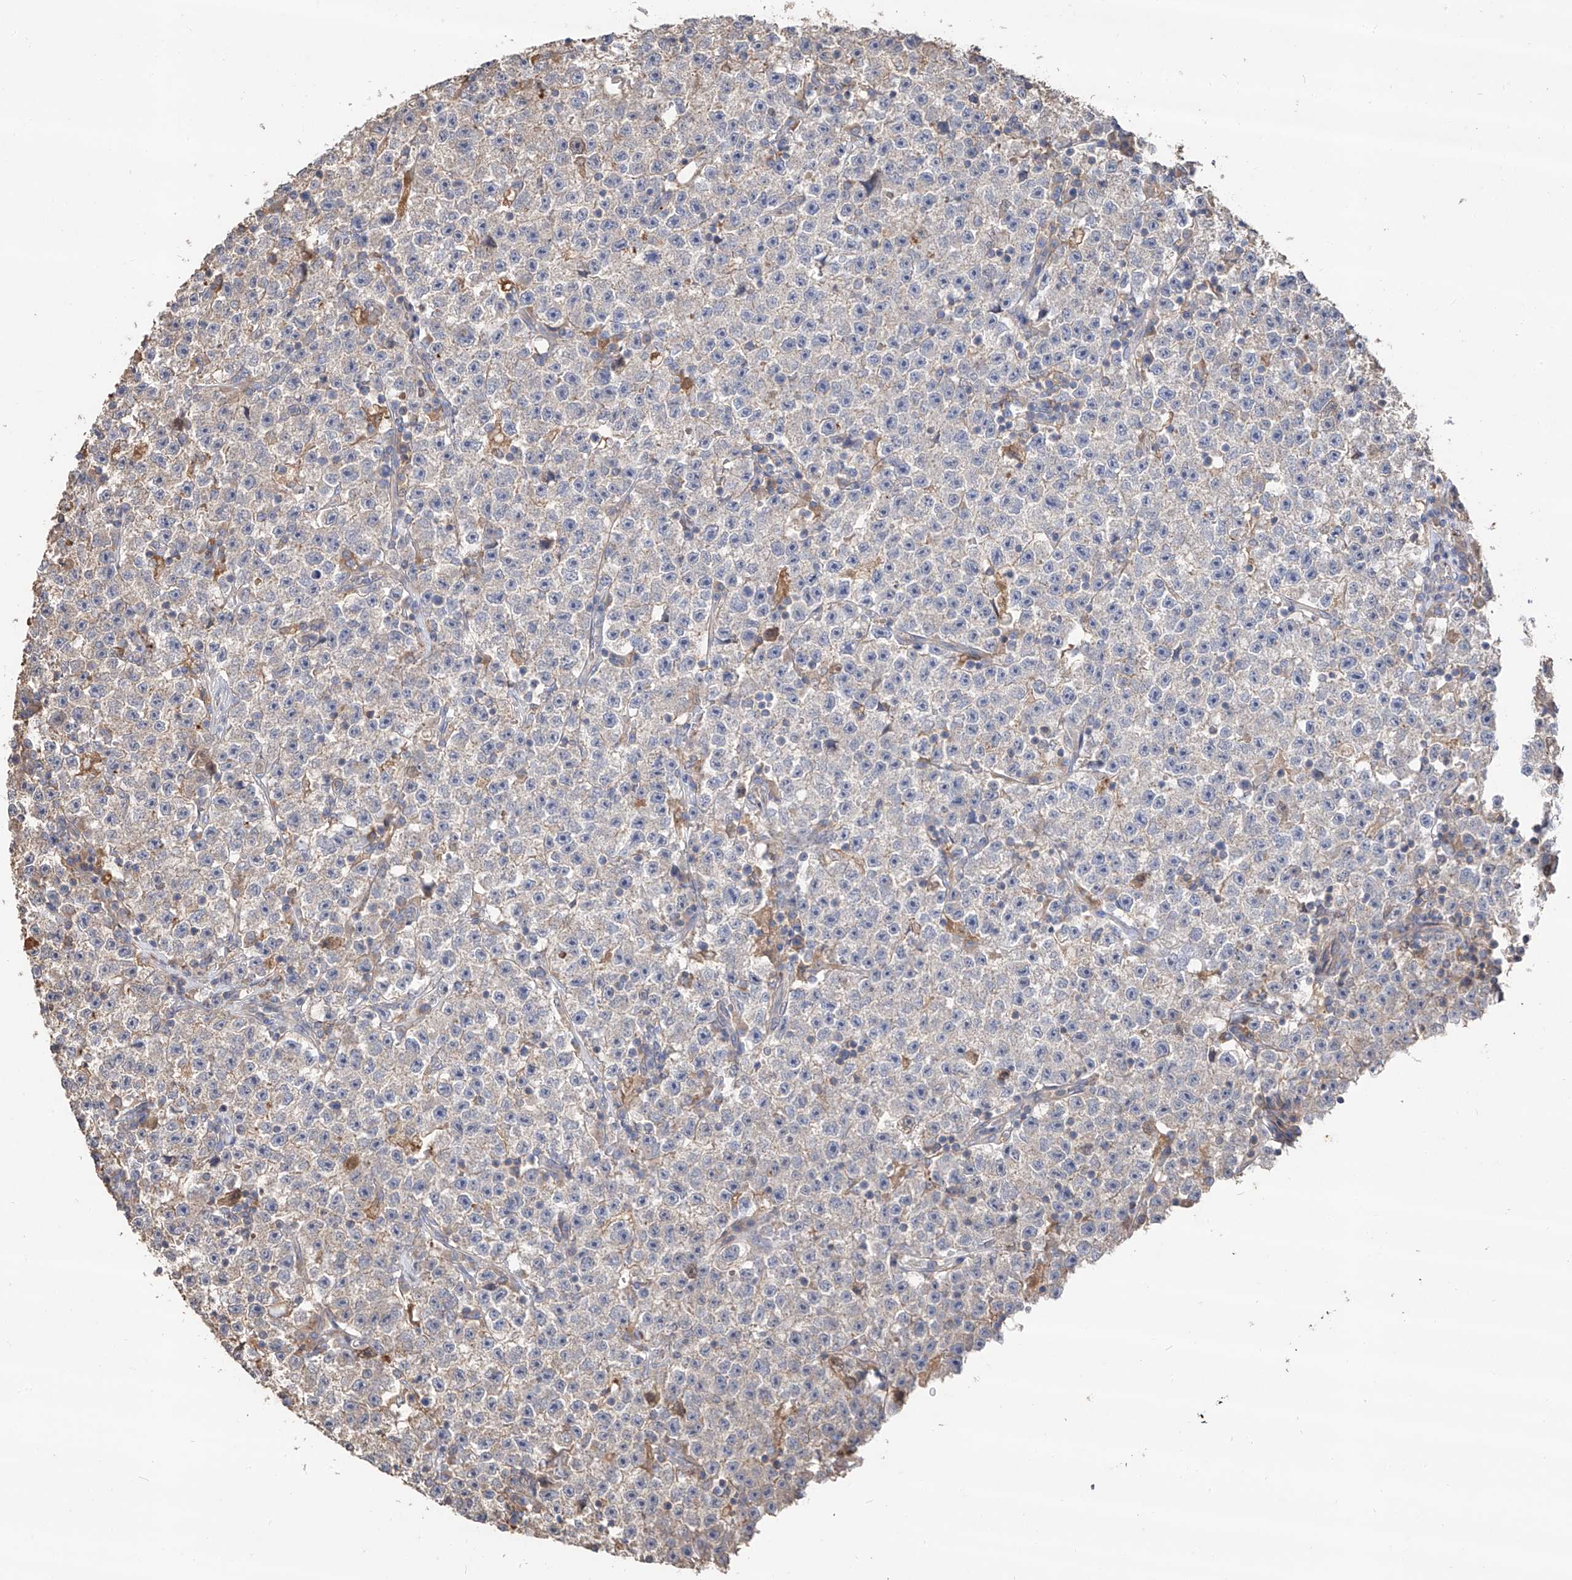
{"staining": {"intensity": "negative", "quantity": "none", "location": "none"}, "tissue": "testis cancer", "cell_type": "Tumor cells", "image_type": "cancer", "snomed": [{"axis": "morphology", "description": "Seminoma, NOS"}, {"axis": "topography", "description": "Testis"}], "caption": "High magnification brightfield microscopy of seminoma (testis) stained with DAB (brown) and counterstained with hematoxylin (blue): tumor cells show no significant staining.", "gene": "EDN1", "patient": {"sex": "male", "age": 22}}